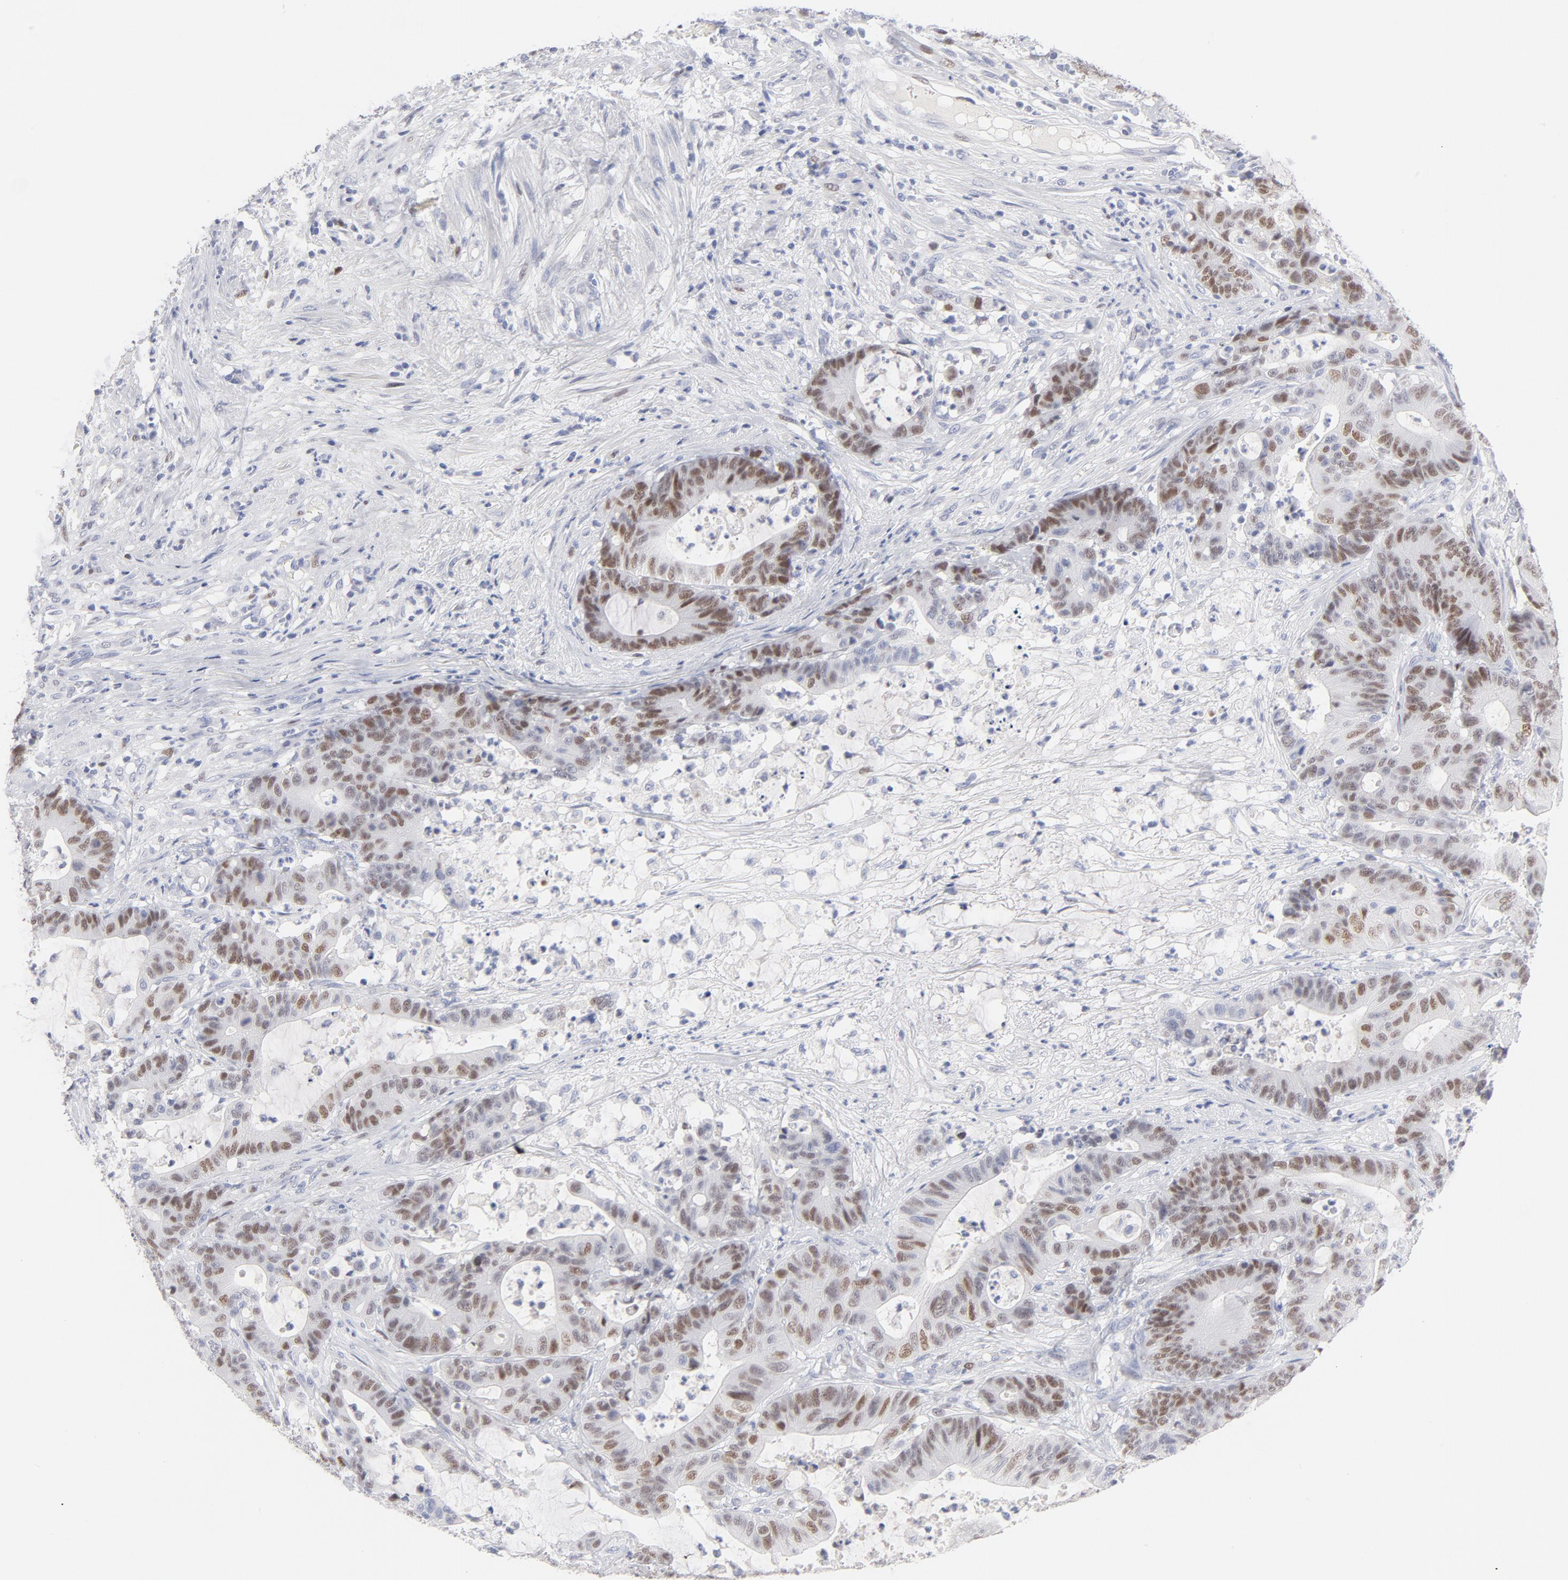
{"staining": {"intensity": "moderate", "quantity": "25%-75%", "location": "nuclear"}, "tissue": "colorectal cancer", "cell_type": "Tumor cells", "image_type": "cancer", "snomed": [{"axis": "morphology", "description": "Adenocarcinoma, NOS"}, {"axis": "topography", "description": "Colon"}], "caption": "Colorectal cancer was stained to show a protein in brown. There is medium levels of moderate nuclear staining in about 25%-75% of tumor cells.", "gene": "MCM7", "patient": {"sex": "female", "age": 84}}